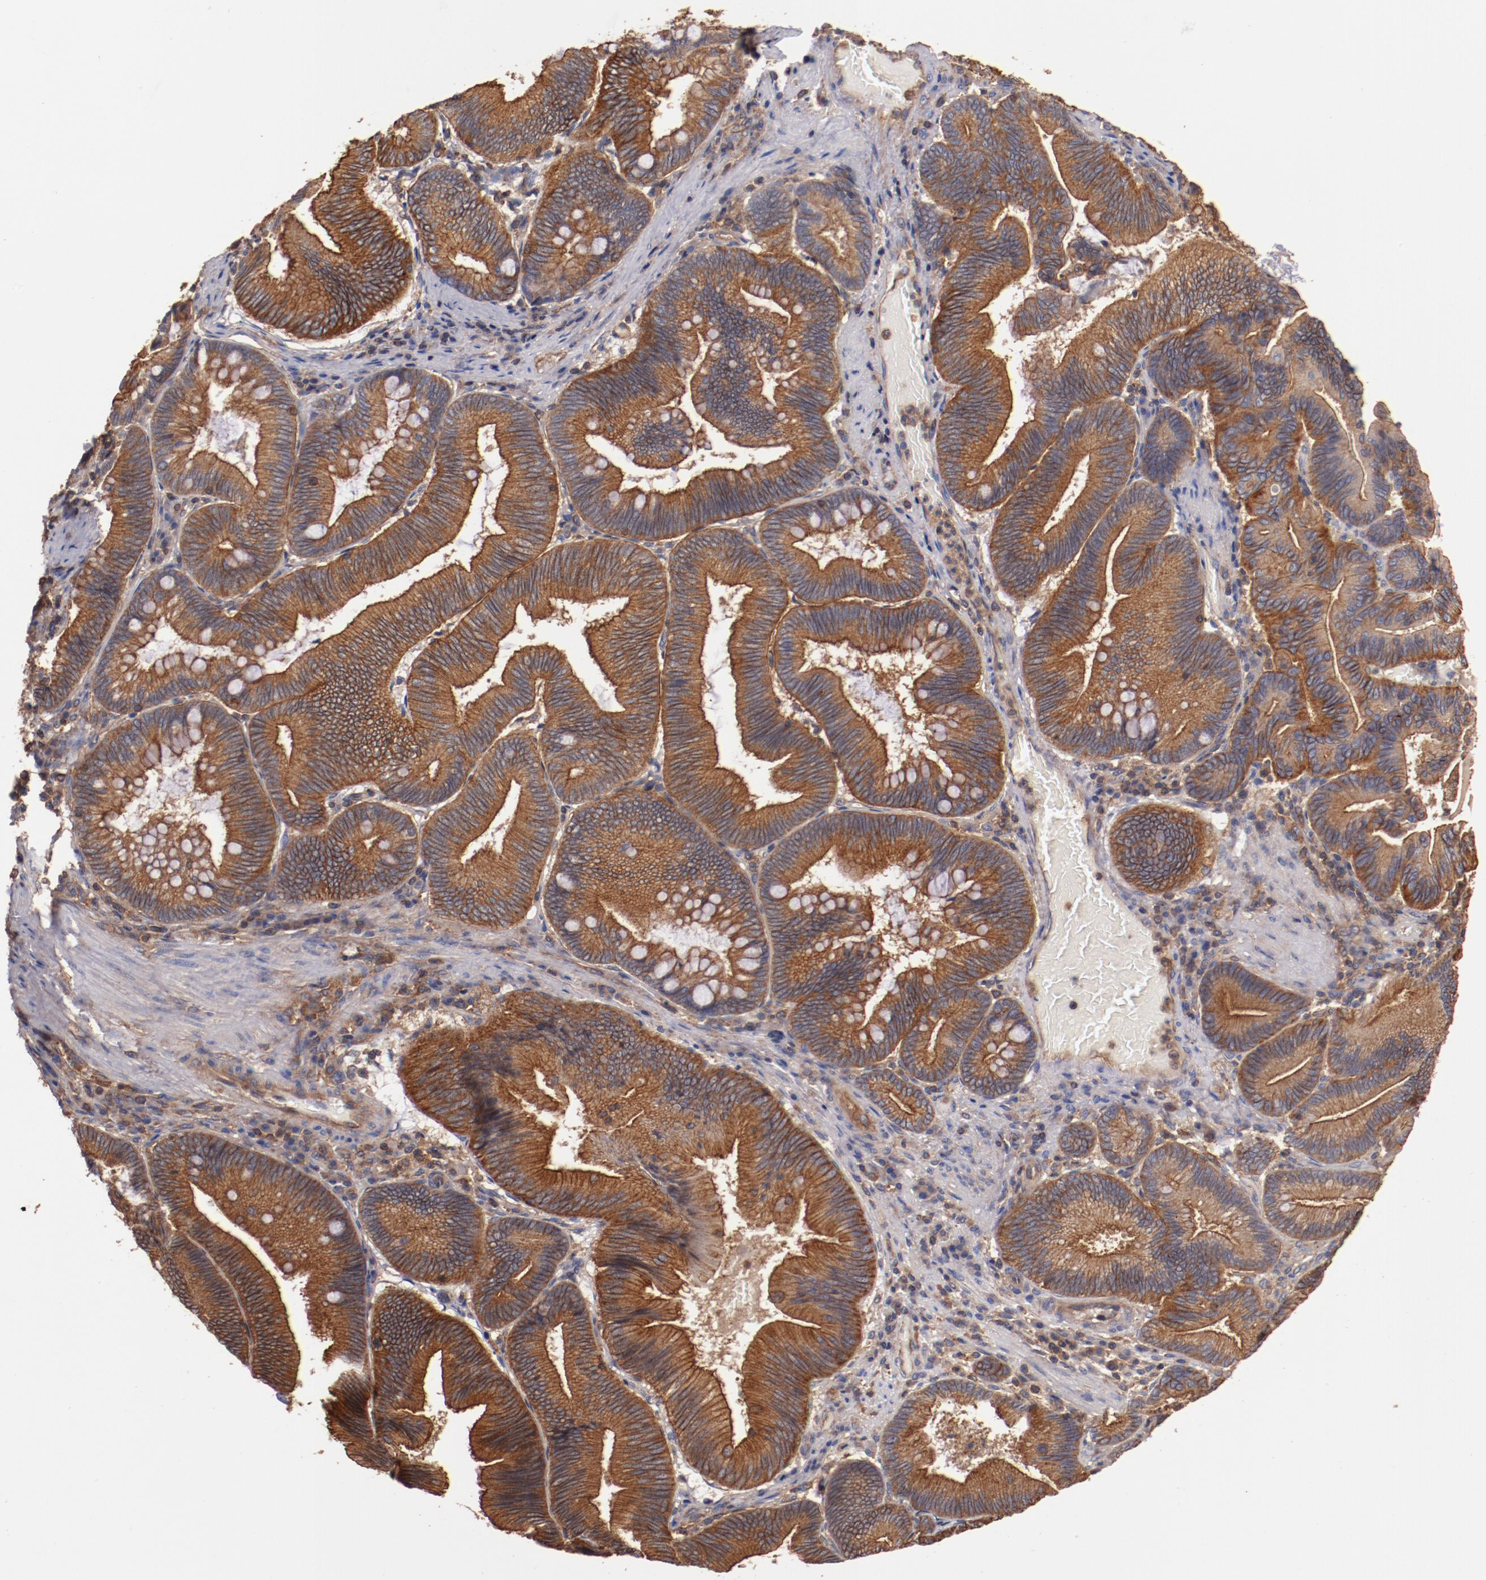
{"staining": {"intensity": "strong", "quantity": ">75%", "location": "cytoplasmic/membranous"}, "tissue": "pancreatic cancer", "cell_type": "Tumor cells", "image_type": "cancer", "snomed": [{"axis": "morphology", "description": "Adenocarcinoma, NOS"}, {"axis": "topography", "description": "Pancreas"}], "caption": "Protein expression by immunohistochemistry demonstrates strong cytoplasmic/membranous positivity in about >75% of tumor cells in pancreatic cancer (adenocarcinoma).", "gene": "TMOD3", "patient": {"sex": "male", "age": 82}}